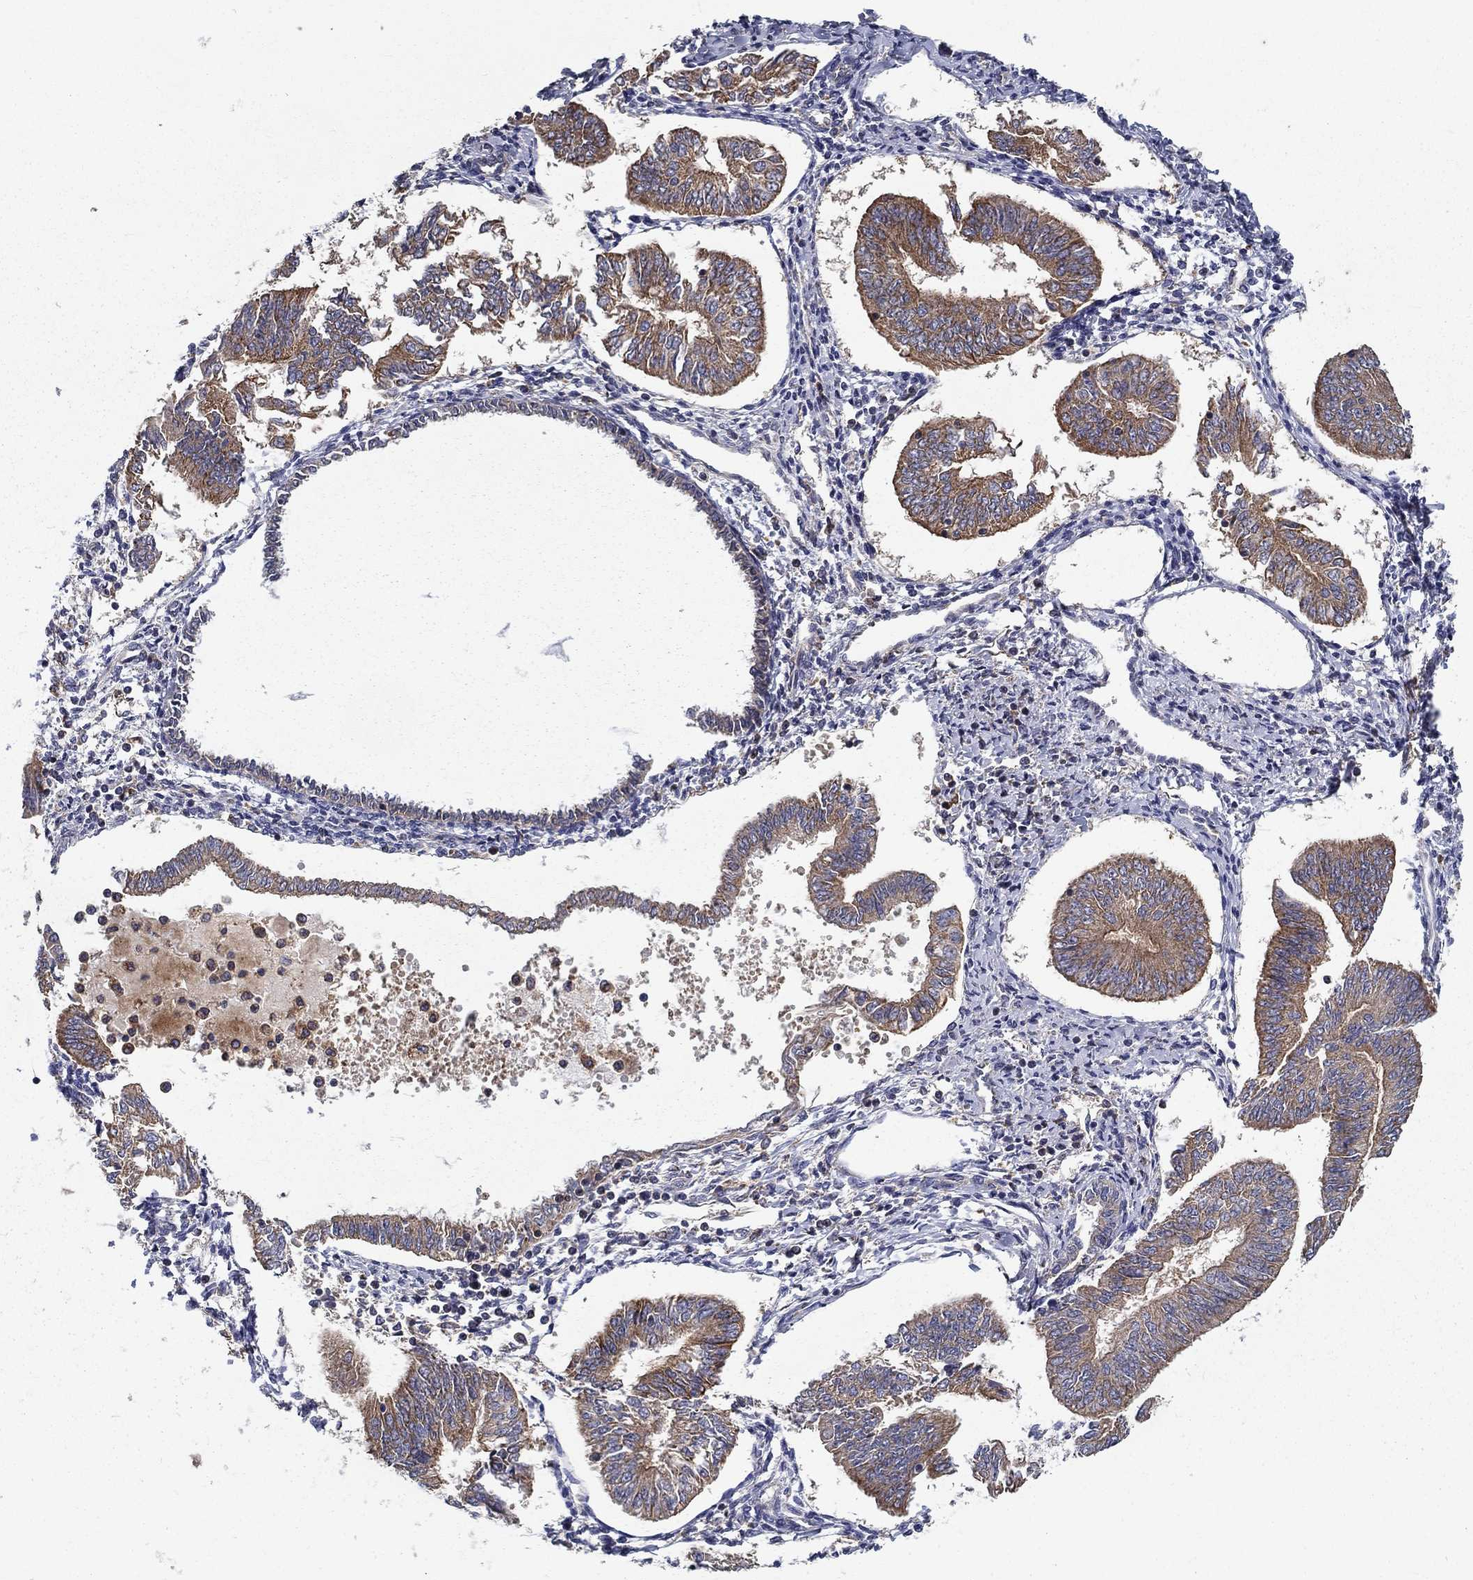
{"staining": {"intensity": "moderate", "quantity": "25%-75%", "location": "cytoplasmic/membranous"}, "tissue": "endometrial cancer", "cell_type": "Tumor cells", "image_type": "cancer", "snomed": [{"axis": "morphology", "description": "Adenocarcinoma, NOS"}, {"axis": "topography", "description": "Endometrium"}], "caption": "Endometrial adenocarcinoma stained for a protein (brown) demonstrates moderate cytoplasmic/membranous positive positivity in approximately 25%-75% of tumor cells.", "gene": "ALDH4A1", "patient": {"sex": "female", "age": 58}}